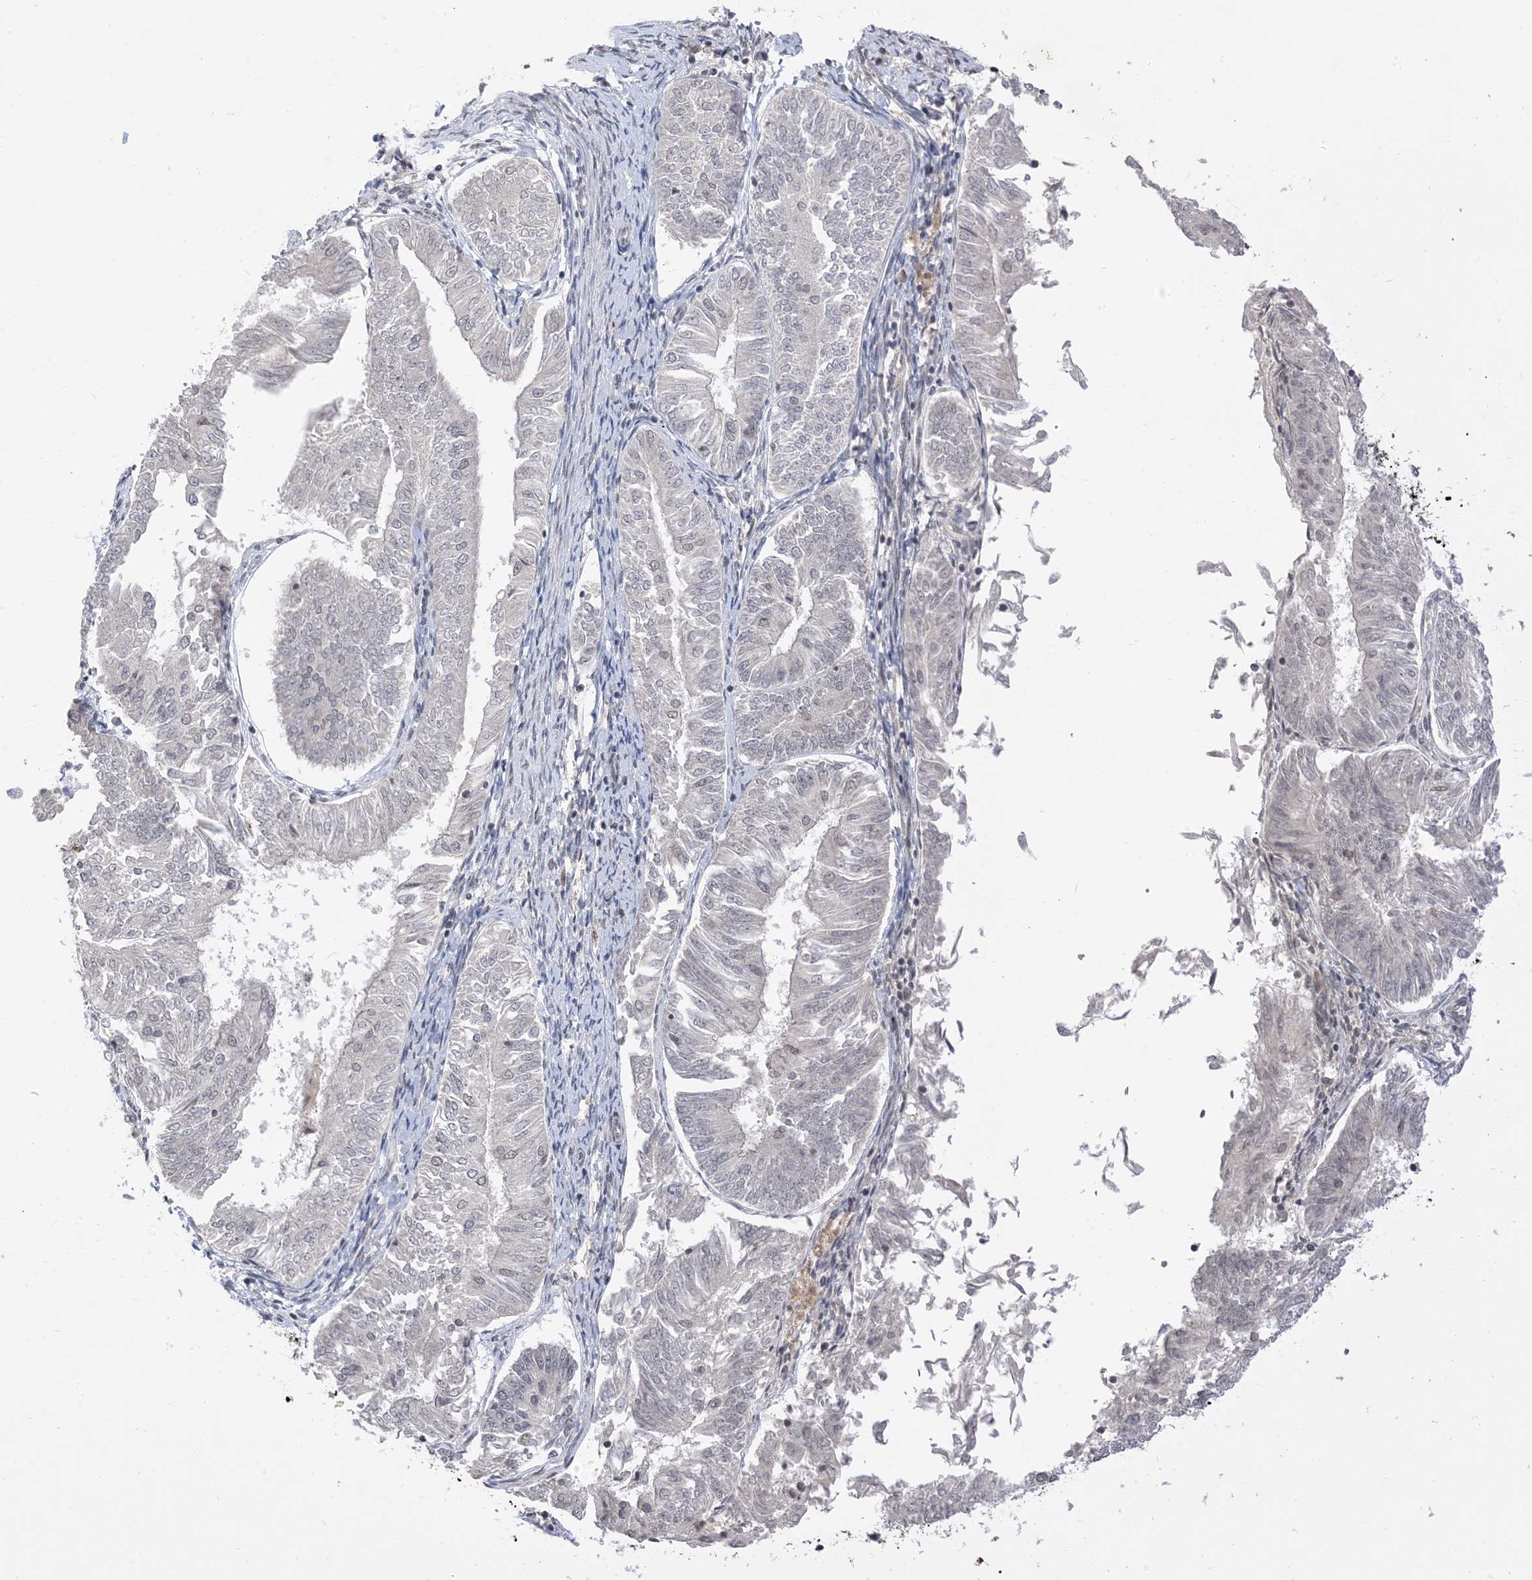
{"staining": {"intensity": "negative", "quantity": "none", "location": "none"}, "tissue": "endometrial cancer", "cell_type": "Tumor cells", "image_type": "cancer", "snomed": [{"axis": "morphology", "description": "Adenocarcinoma, NOS"}, {"axis": "topography", "description": "Endometrium"}], "caption": "Tumor cells are negative for brown protein staining in endometrial cancer (adenocarcinoma). (Immunohistochemistry (ihc), brightfield microscopy, high magnification).", "gene": "RANBP9", "patient": {"sex": "female", "age": 58}}